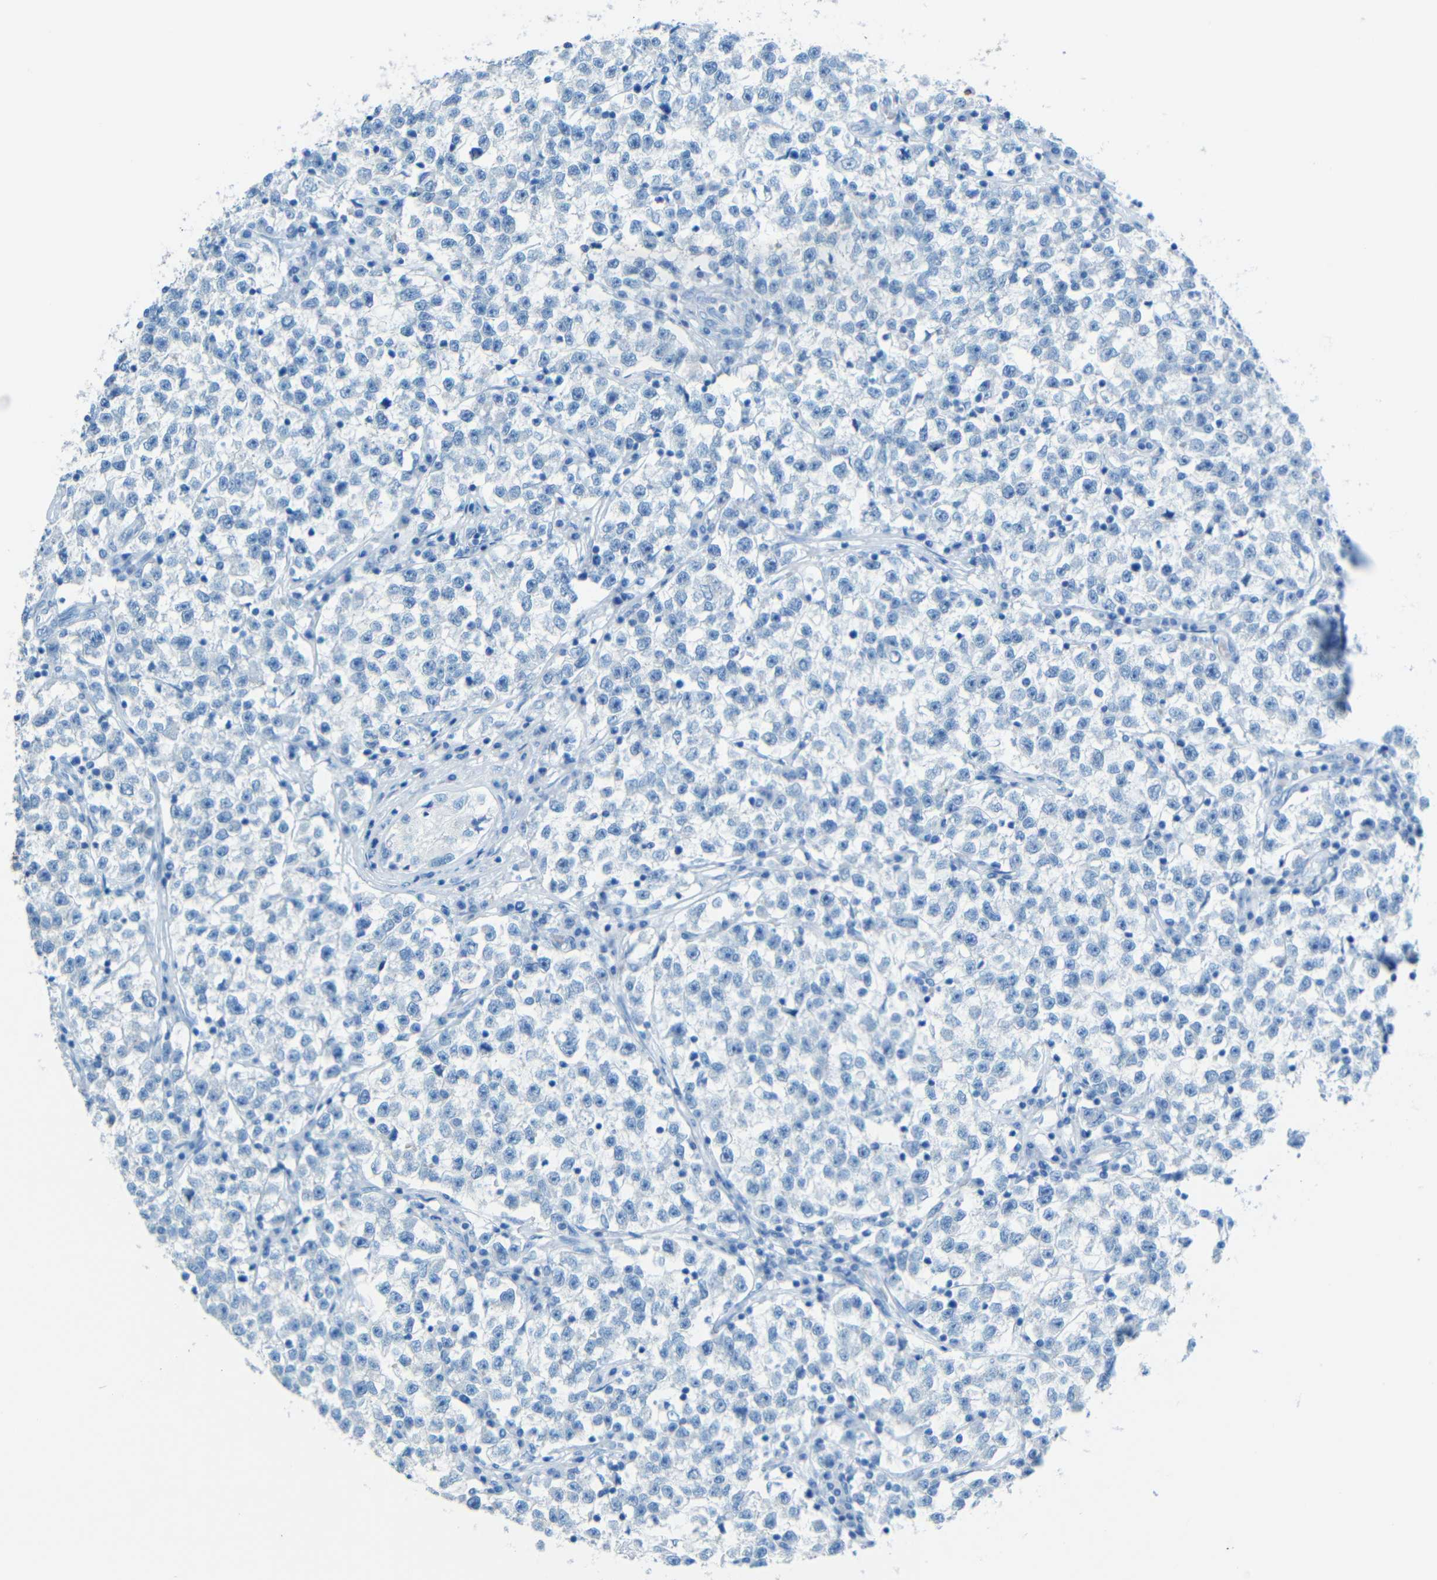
{"staining": {"intensity": "negative", "quantity": "none", "location": "none"}, "tissue": "testis cancer", "cell_type": "Tumor cells", "image_type": "cancer", "snomed": [{"axis": "morphology", "description": "Seminoma, NOS"}, {"axis": "topography", "description": "Testis"}], "caption": "This micrograph is of testis cancer (seminoma) stained with IHC to label a protein in brown with the nuclei are counter-stained blue. There is no positivity in tumor cells. (Brightfield microscopy of DAB IHC at high magnification).", "gene": "TUBB4B", "patient": {"sex": "male", "age": 22}}